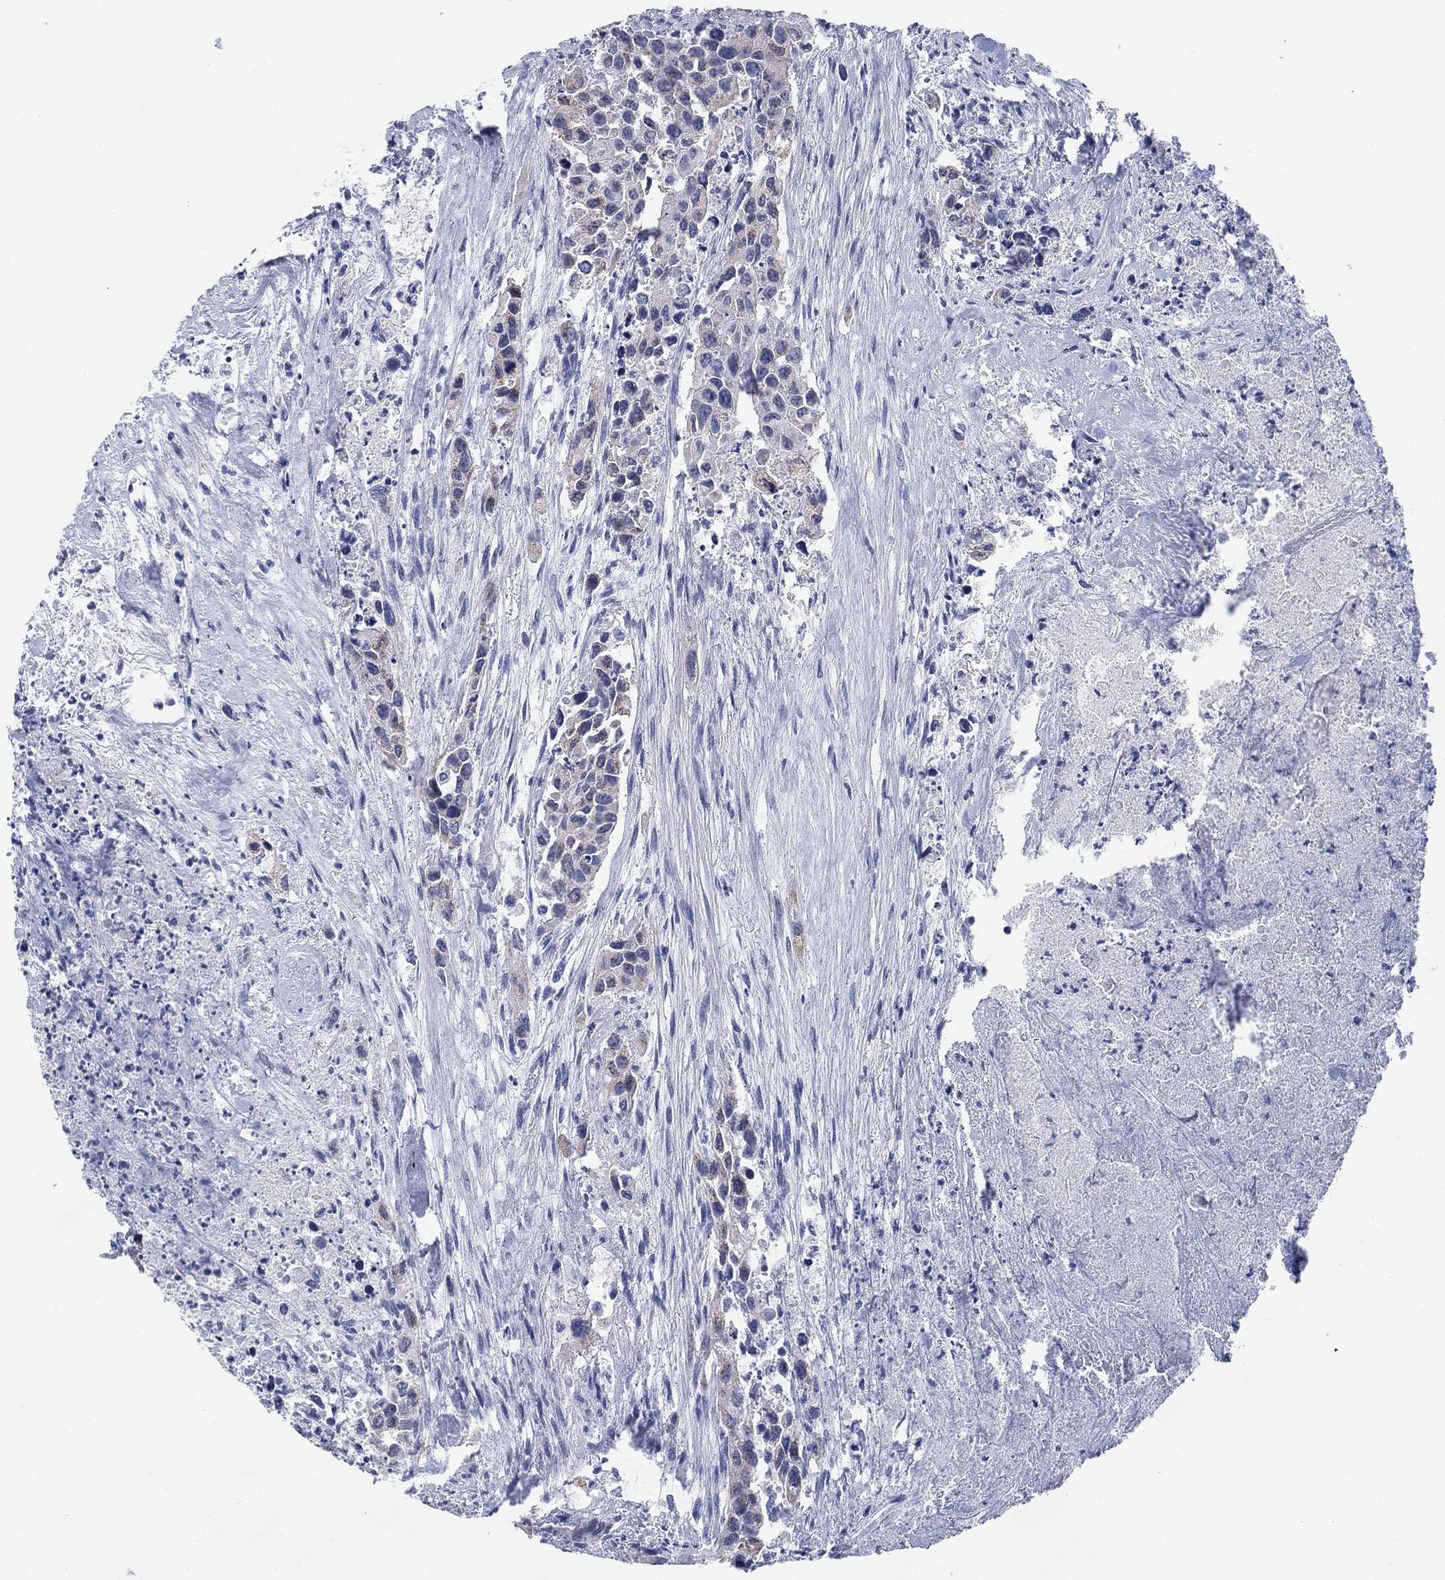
{"staining": {"intensity": "weak", "quantity": "<25%", "location": "cytoplasmic/membranous"}, "tissue": "urothelial cancer", "cell_type": "Tumor cells", "image_type": "cancer", "snomed": [{"axis": "morphology", "description": "Urothelial carcinoma, High grade"}, {"axis": "topography", "description": "Urinary bladder"}], "caption": "A high-resolution histopathology image shows IHC staining of urothelial cancer, which shows no significant expression in tumor cells.", "gene": "PRPH", "patient": {"sex": "female", "age": 73}}